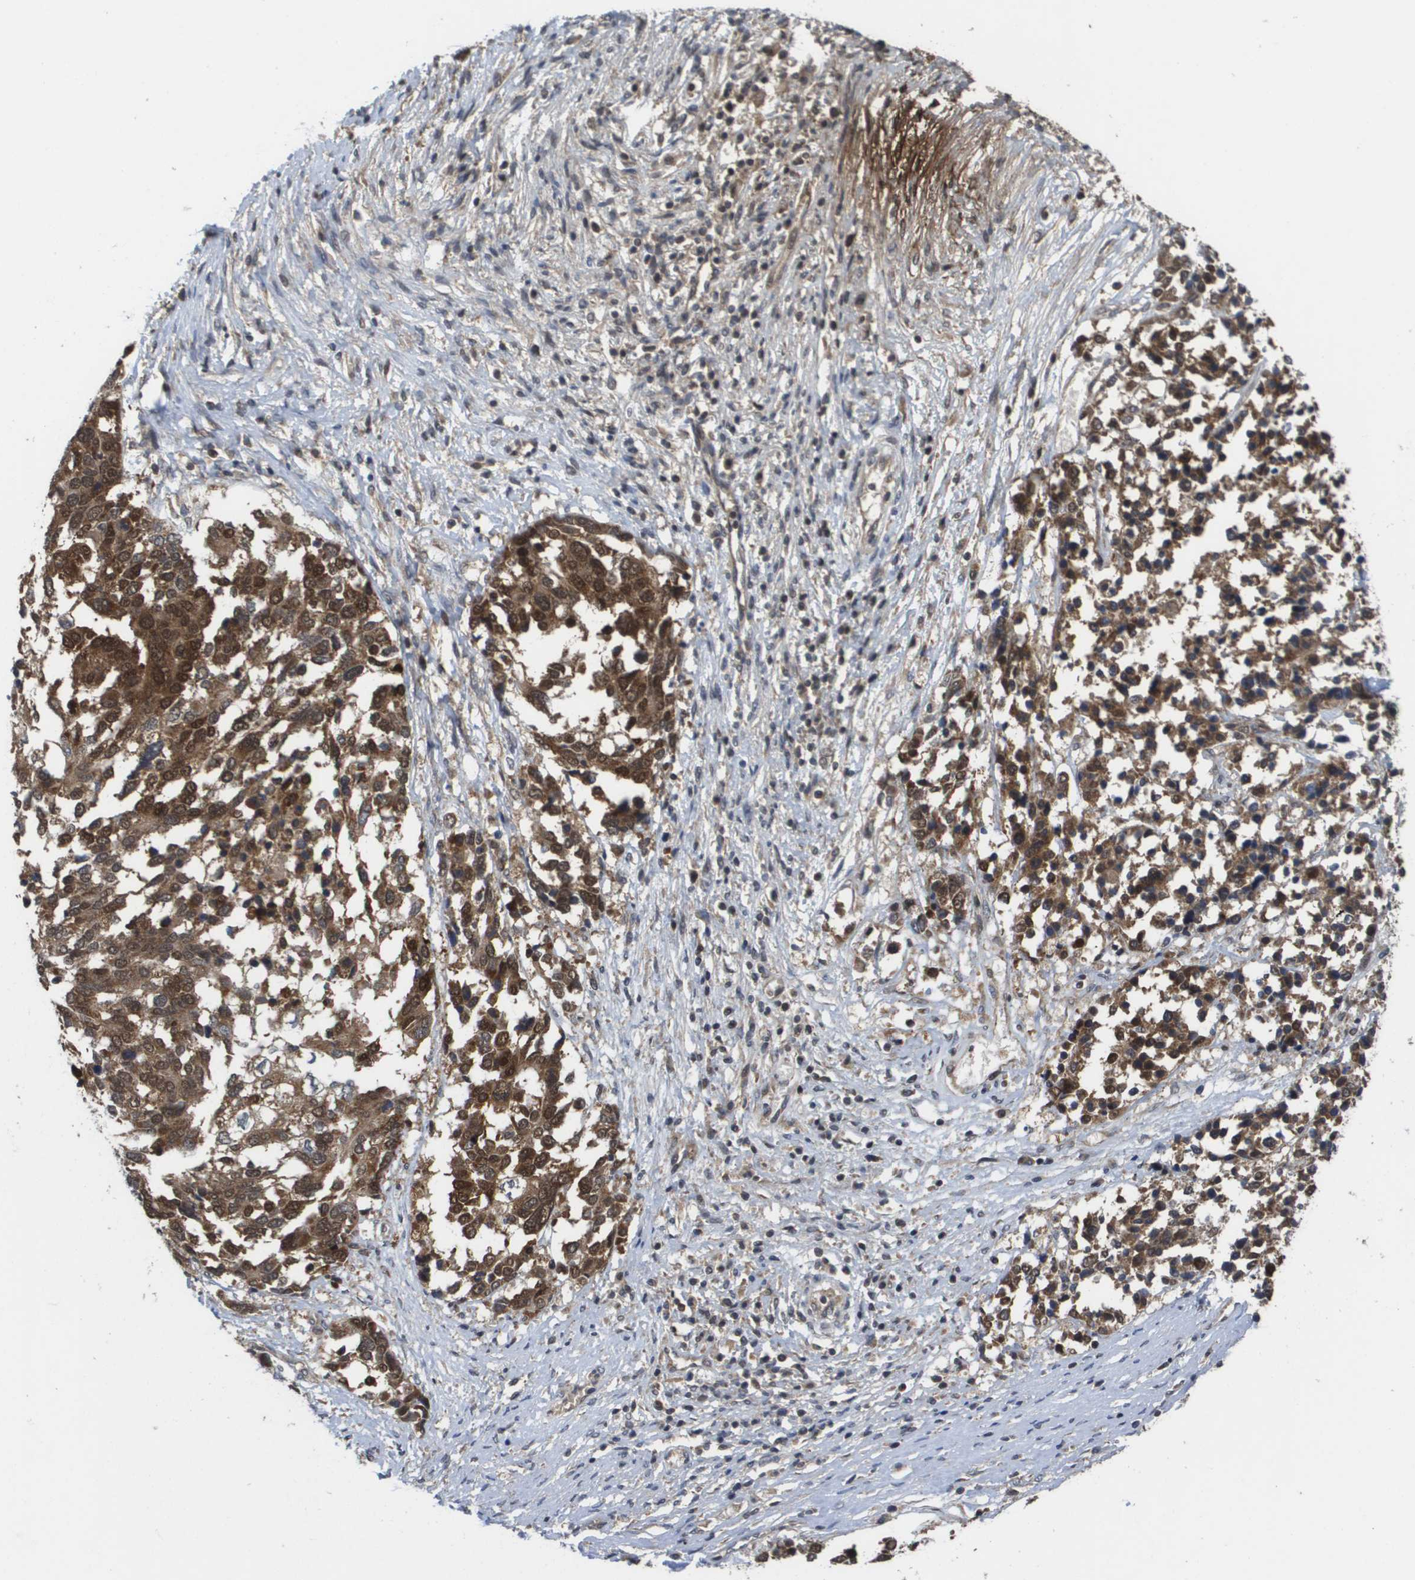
{"staining": {"intensity": "moderate", "quantity": ">75%", "location": "cytoplasmic/membranous"}, "tissue": "ovarian cancer", "cell_type": "Tumor cells", "image_type": "cancer", "snomed": [{"axis": "morphology", "description": "Cystadenocarcinoma, serous, NOS"}, {"axis": "topography", "description": "Ovary"}], "caption": "Human ovarian cancer stained with a brown dye displays moderate cytoplasmic/membranous positive expression in about >75% of tumor cells.", "gene": "RBM38", "patient": {"sex": "female", "age": 44}}